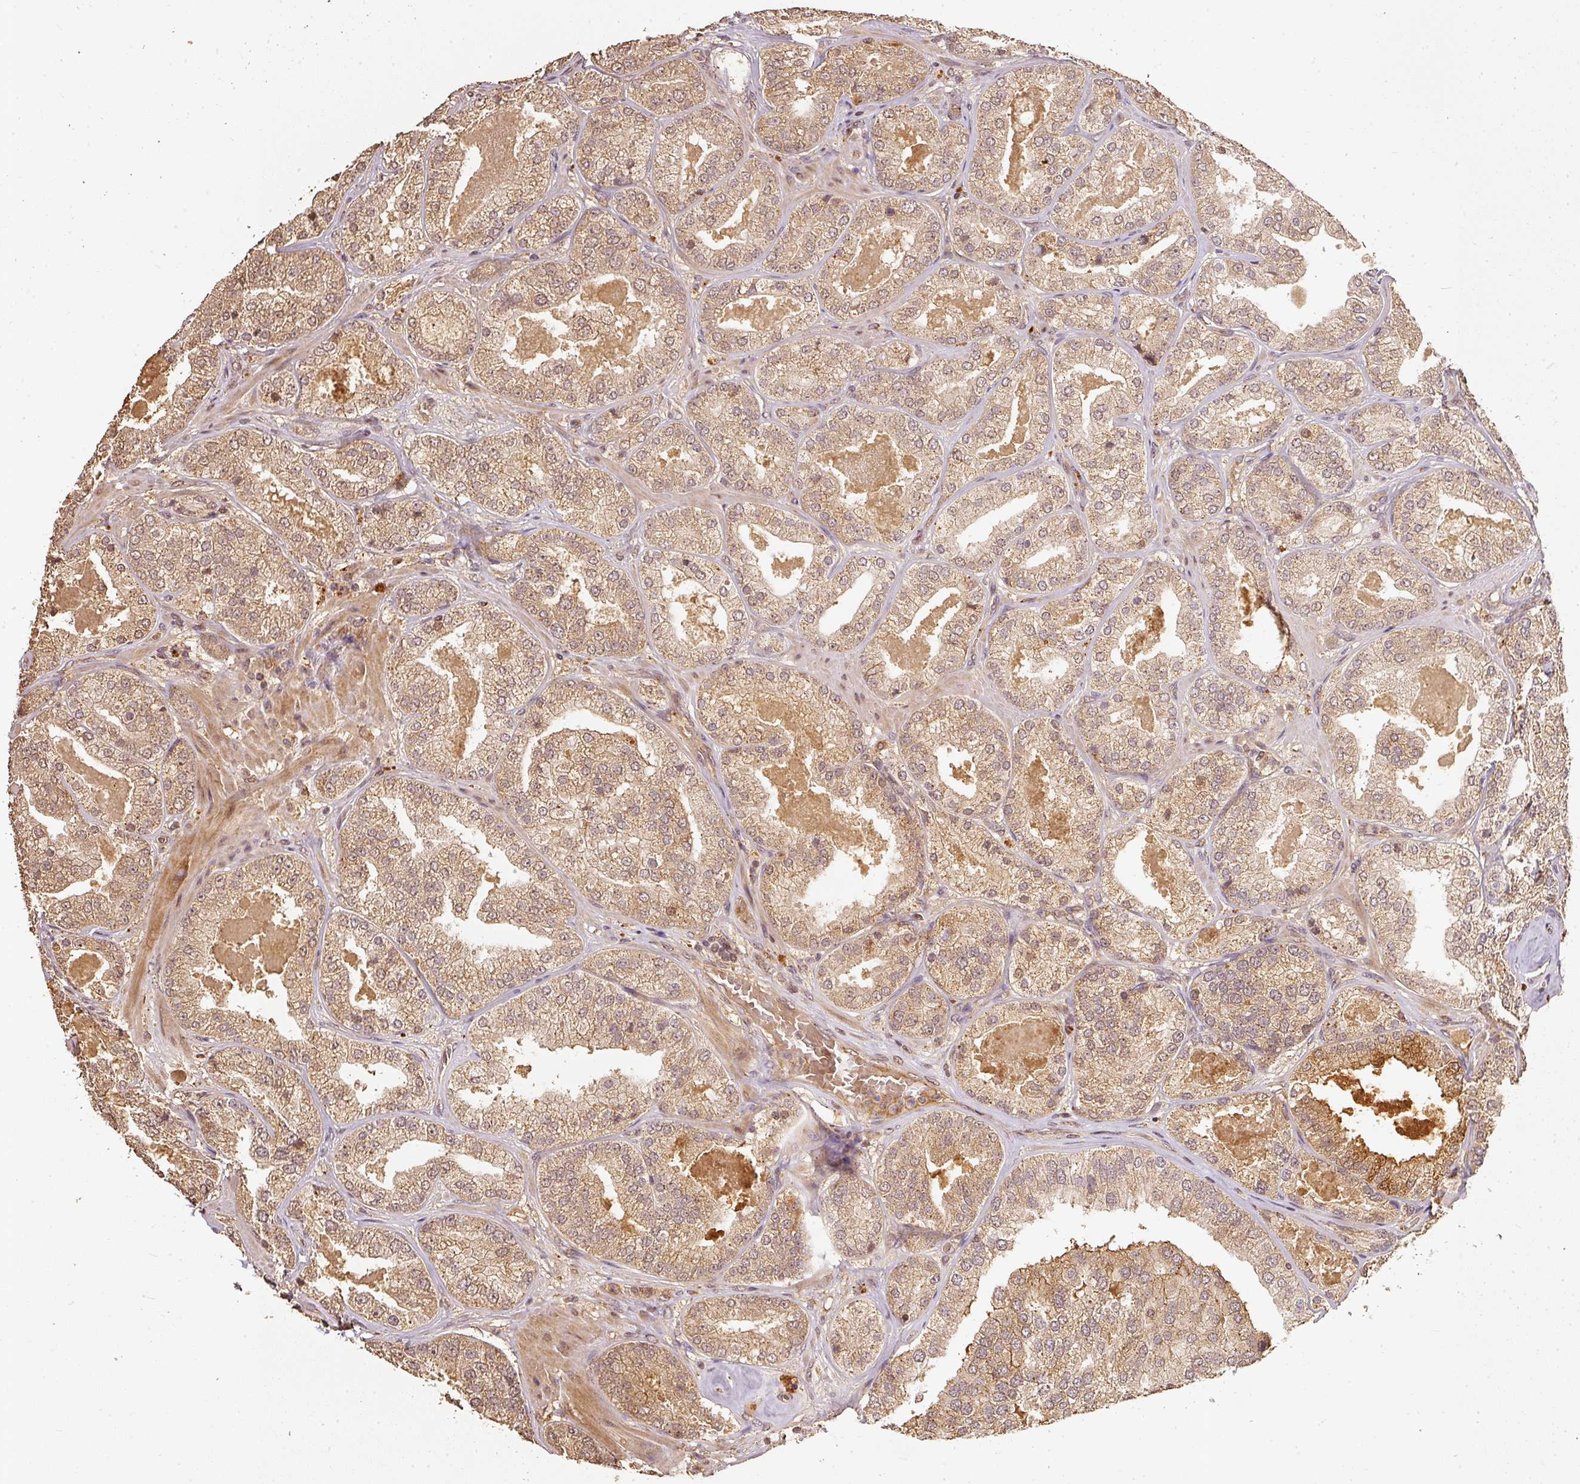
{"staining": {"intensity": "moderate", "quantity": ">75%", "location": "cytoplasmic/membranous"}, "tissue": "prostate cancer", "cell_type": "Tumor cells", "image_type": "cancer", "snomed": [{"axis": "morphology", "description": "Adenocarcinoma, High grade"}, {"axis": "topography", "description": "Prostate"}], "caption": "About >75% of tumor cells in prostate cancer (adenocarcinoma (high-grade)) demonstrate moderate cytoplasmic/membranous protein staining as visualized by brown immunohistochemical staining.", "gene": "FUT8", "patient": {"sex": "male", "age": 63}}